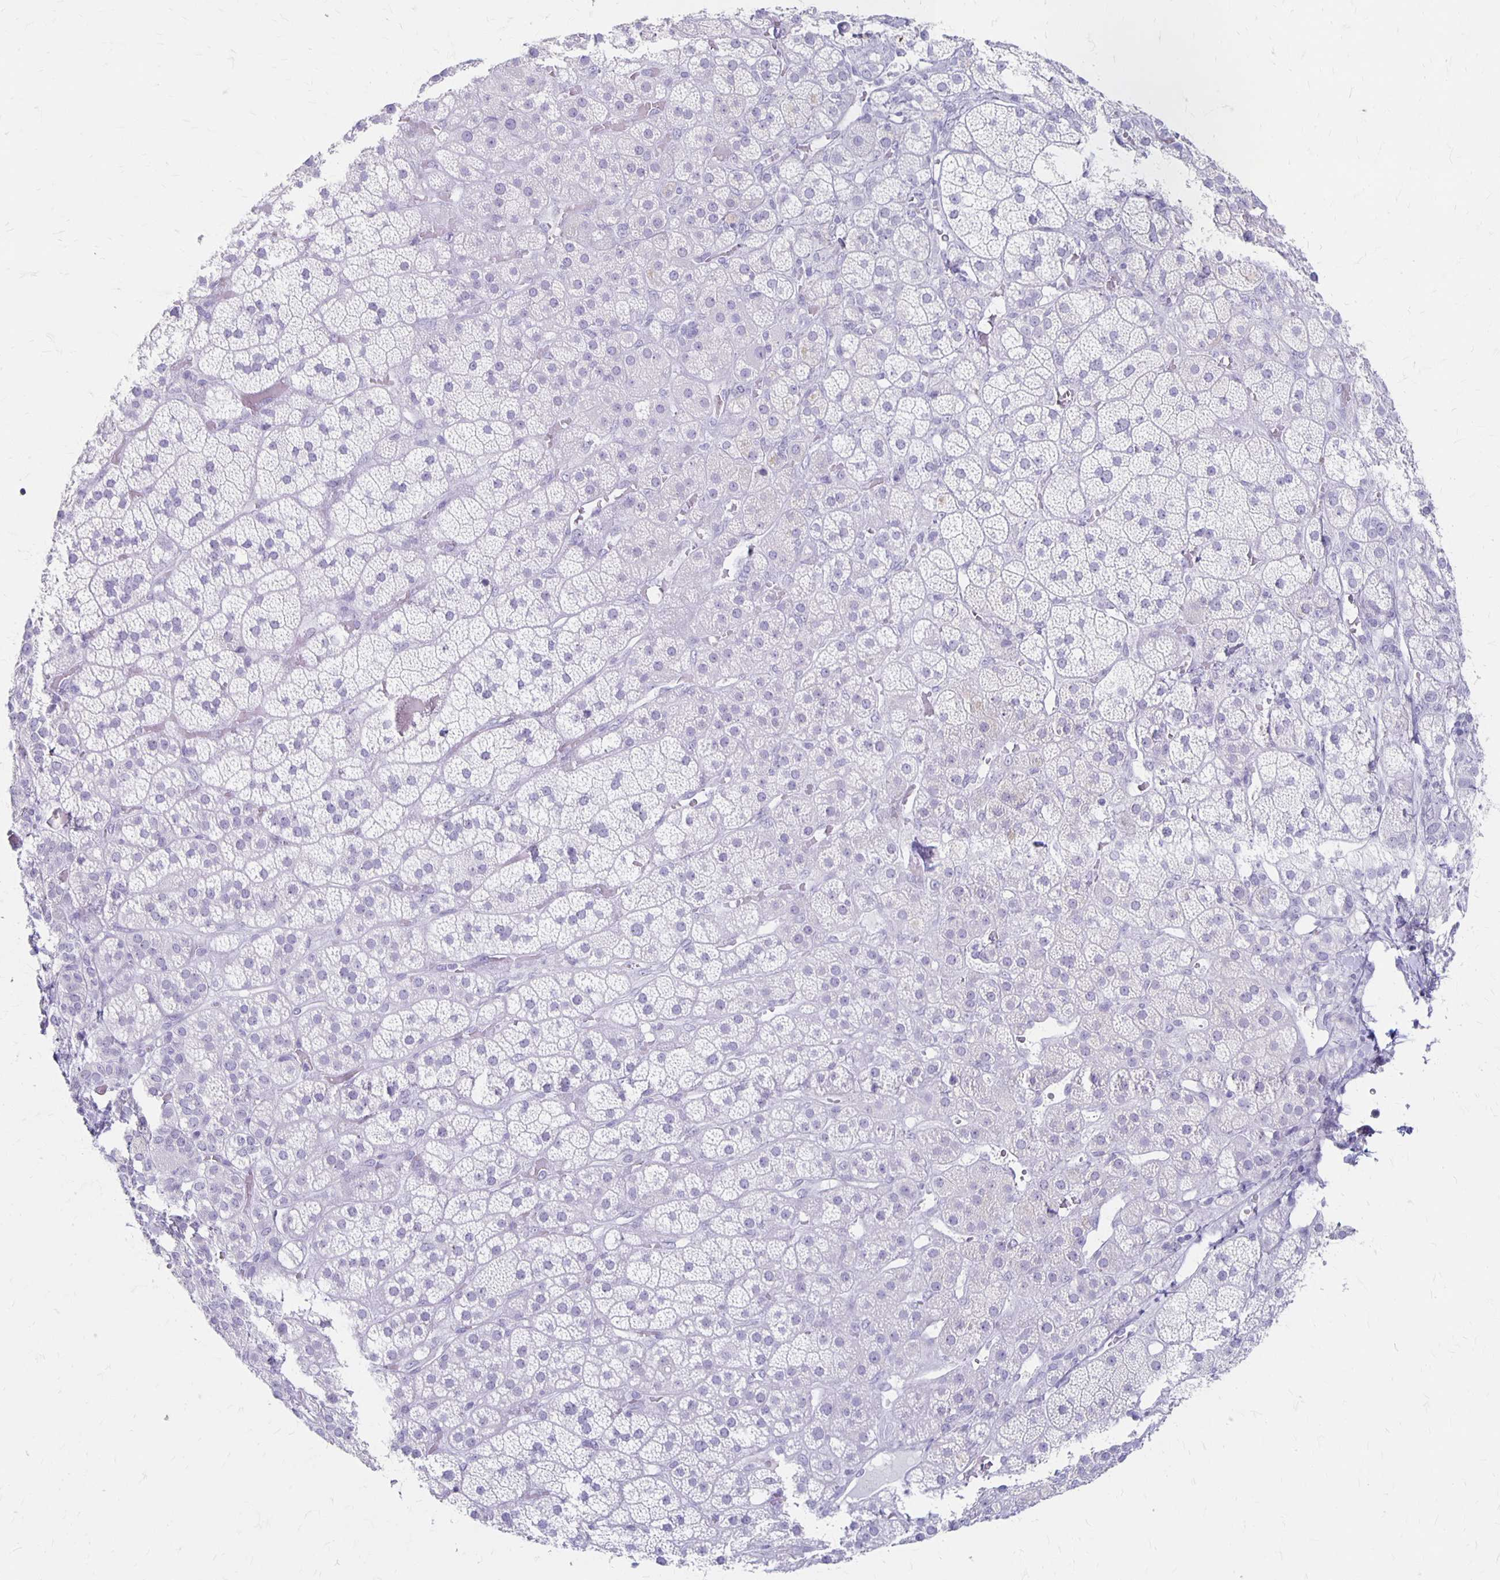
{"staining": {"intensity": "negative", "quantity": "none", "location": "none"}, "tissue": "adrenal gland", "cell_type": "Glandular cells", "image_type": "normal", "snomed": [{"axis": "morphology", "description": "Normal tissue, NOS"}, {"axis": "topography", "description": "Adrenal gland"}], "caption": "This histopathology image is of unremarkable adrenal gland stained with IHC to label a protein in brown with the nuclei are counter-stained blue. There is no positivity in glandular cells. (Brightfield microscopy of DAB immunohistochemistry at high magnification).", "gene": "MAGEC2", "patient": {"sex": "male", "age": 57}}